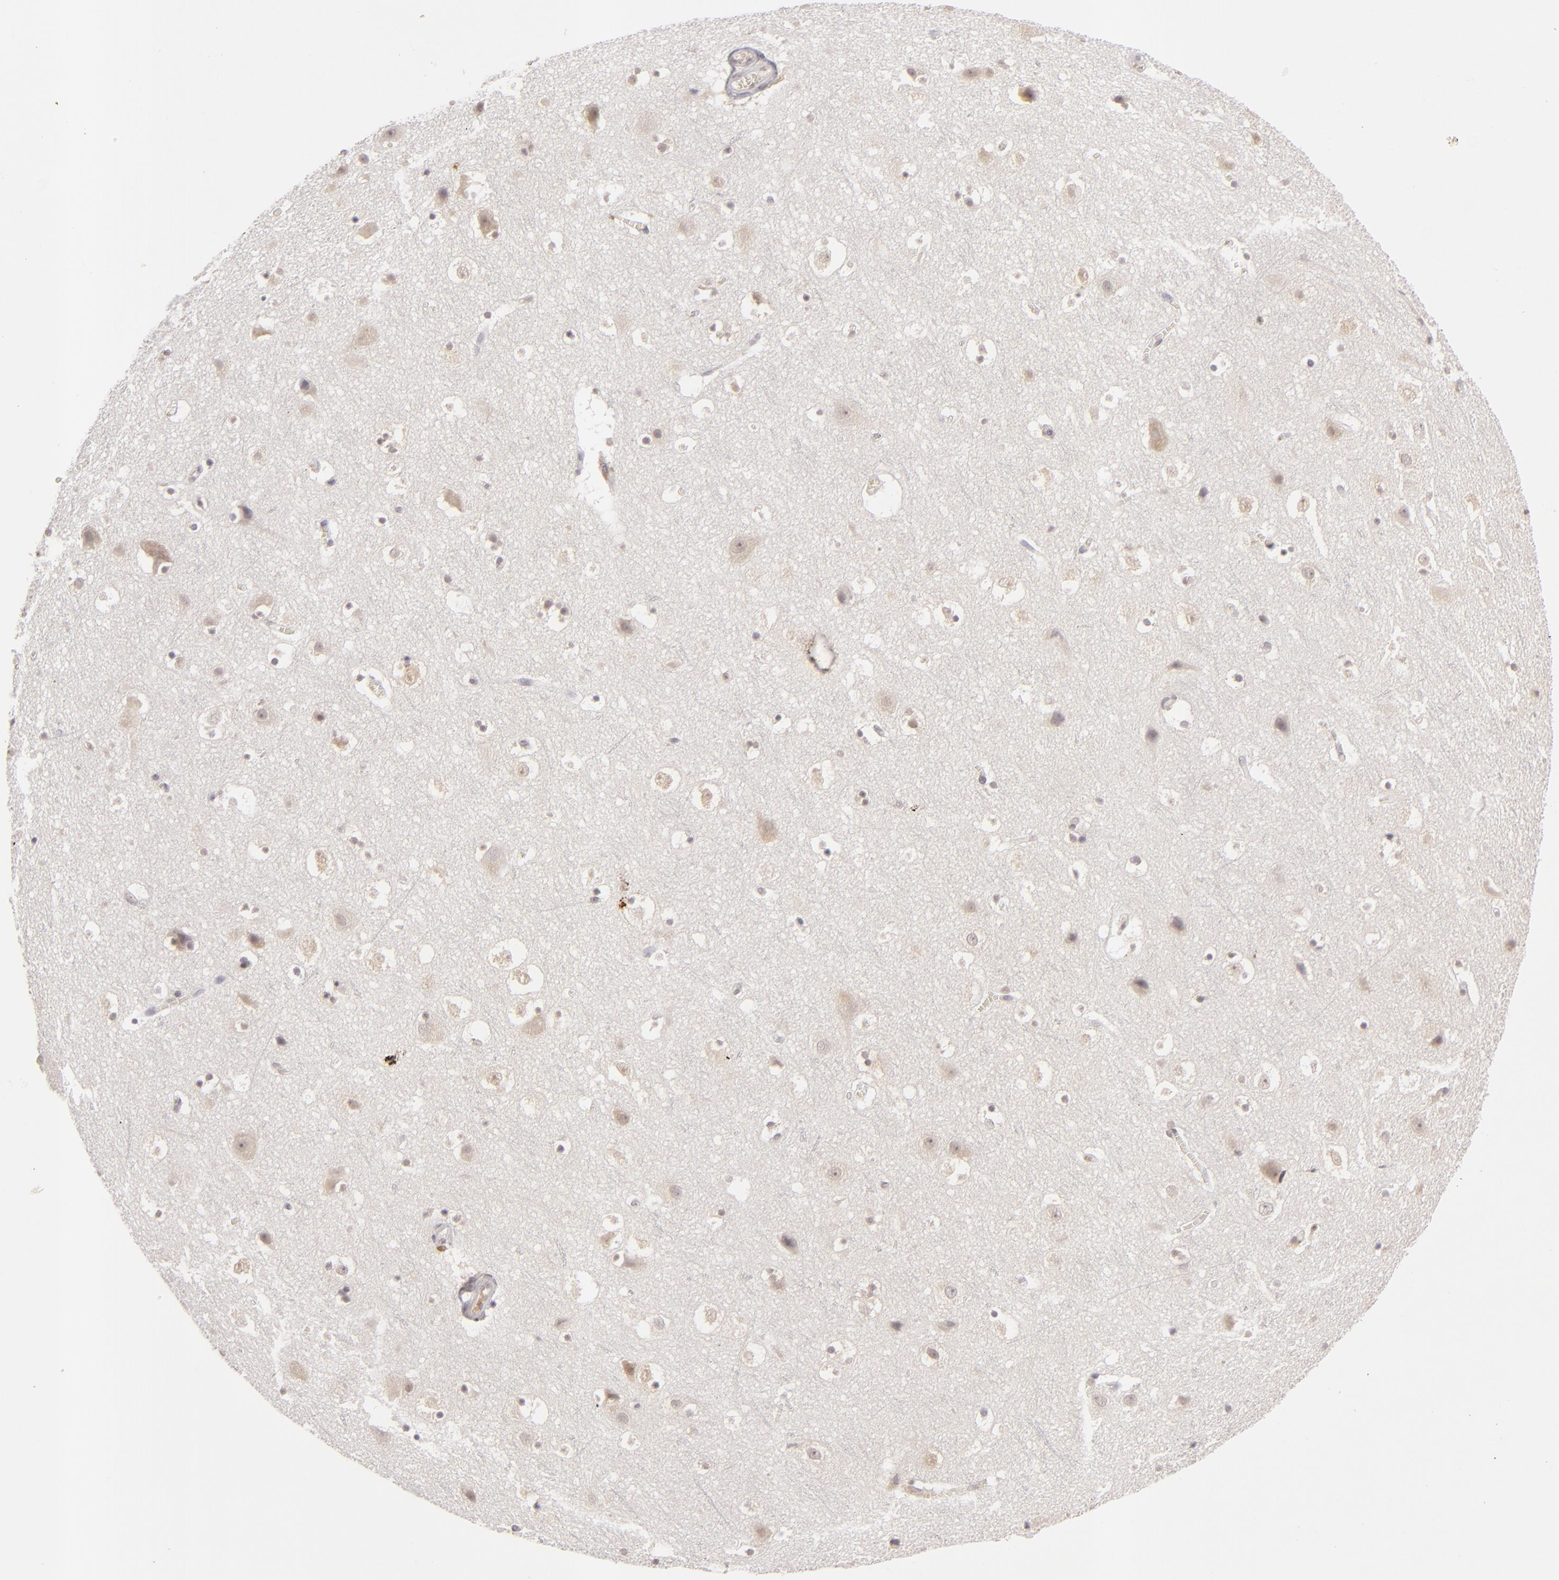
{"staining": {"intensity": "weak", "quantity": ">75%", "location": "nuclear"}, "tissue": "cerebral cortex", "cell_type": "Endothelial cells", "image_type": "normal", "snomed": [{"axis": "morphology", "description": "Normal tissue, NOS"}, {"axis": "topography", "description": "Cerebral cortex"}], "caption": "Weak nuclear expression for a protein is identified in approximately >75% of endothelial cells of benign cerebral cortex using immunohistochemistry.", "gene": "FEN1", "patient": {"sex": "male", "age": 45}}